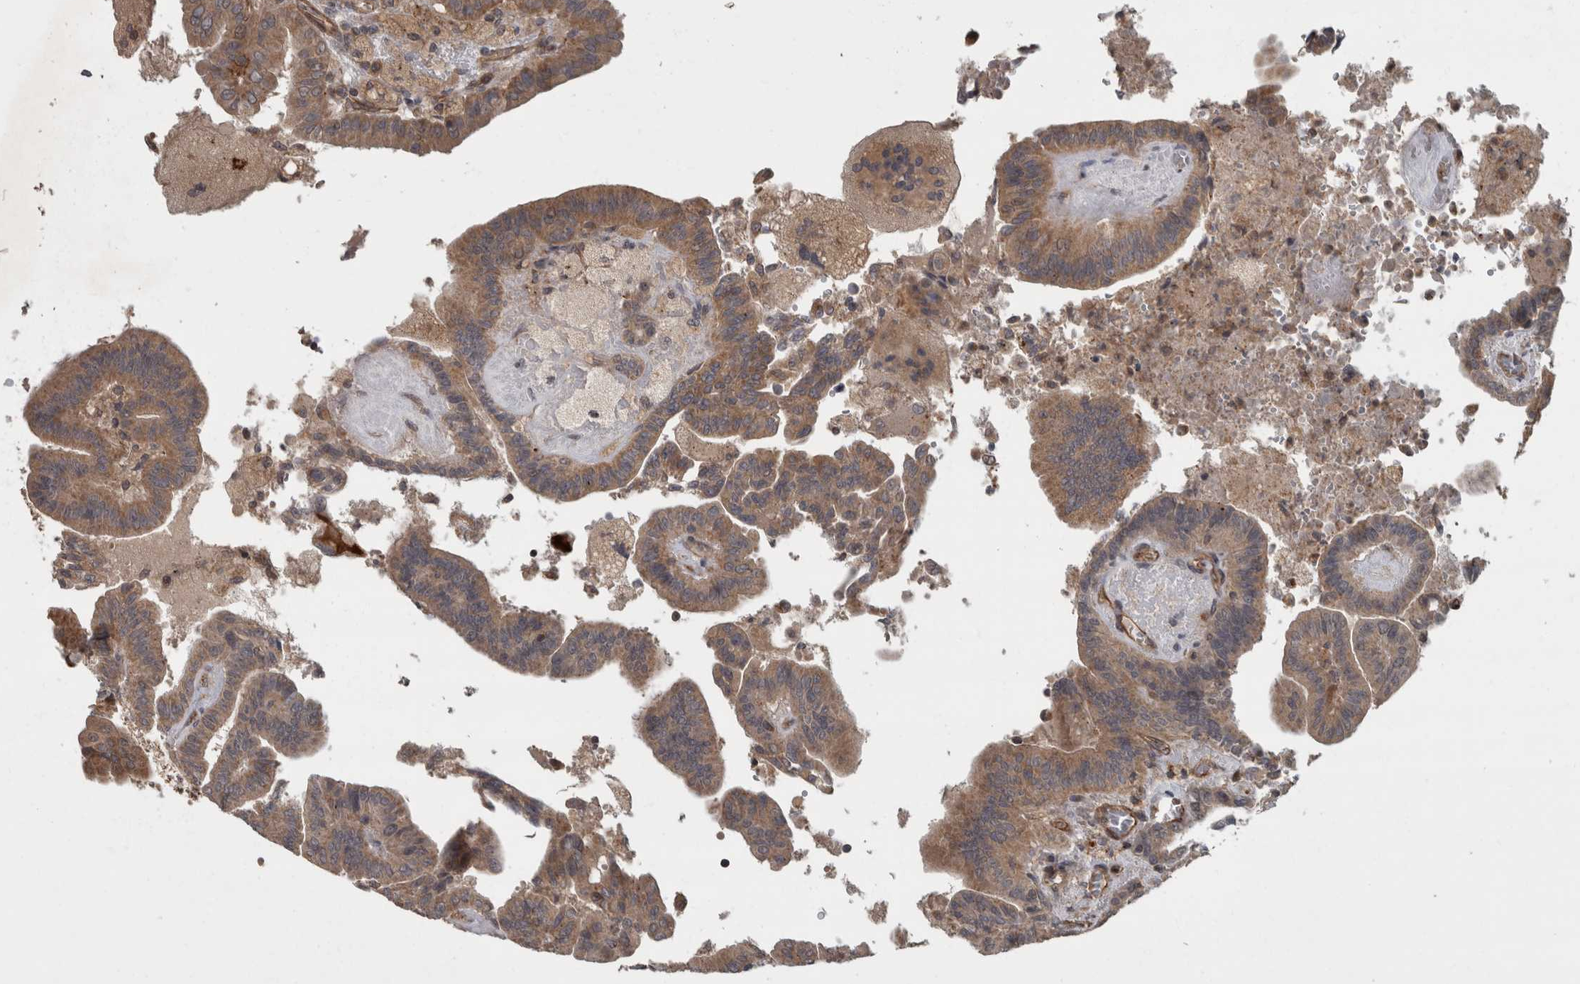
{"staining": {"intensity": "moderate", "quantity": ">75%", "location": "cytoplasmic/membranous"}, "tissue": "thyroid cancer", "cell_type": "Tumor cells", "image_type": "cancer", "snomed": [{"axis": "morphology", "description": "Papillary adenocarcinoma, NOS"}, {"axis": "topography", "description": "Thyroid gland"}], "caption": "Protein staining of thyroid cancer (papillary adenocarcinoma) tissue displays moderate cytoplasmic/membranous positivity in about >75% of tumor cells. (IHC, brightfield microscopy, high magnification).", "gene": "VEGFD", "patient": {"sex": "male", "age": 33}}